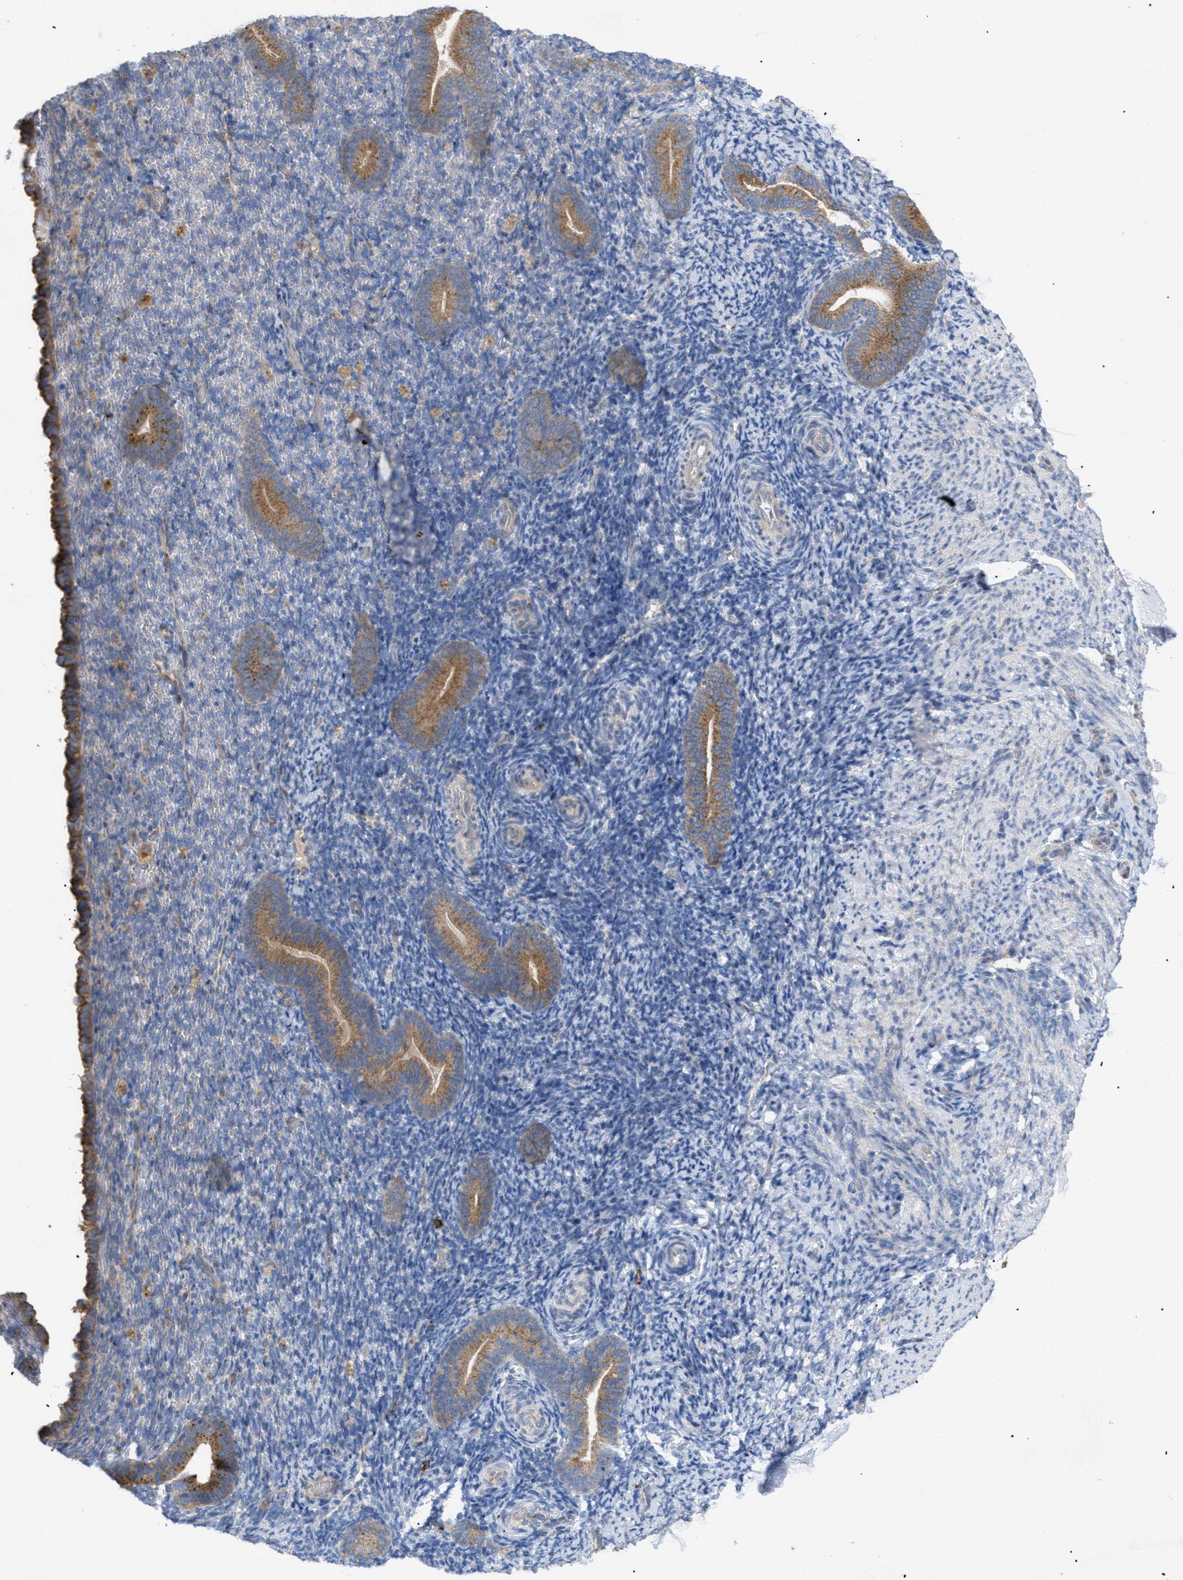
{"staining": {"intensity": "negative", "quantity": "none", "location": "none"}, "tissue": "endometrium", "cell_type": "Cells in endometrial stroma", "image_type": "normal", "snomed": [{"axis": "morphology", "description": "Normal tissue, NOS"}, {"axis": "topography", "description": "Endometrium"}], "caption": "Protein analysis of normal endometrium reveals no significant expression in cells in endometrial stroma. The staining was performed using DAB (3,3'-diaminobenzidine) to visualize the protein expression in brown, while the nuclei were stained in blue with hematoxylin (Magnification: 20x).", "gene": "SLC50A1", "patient": {"sex": "female", "age": 51}}